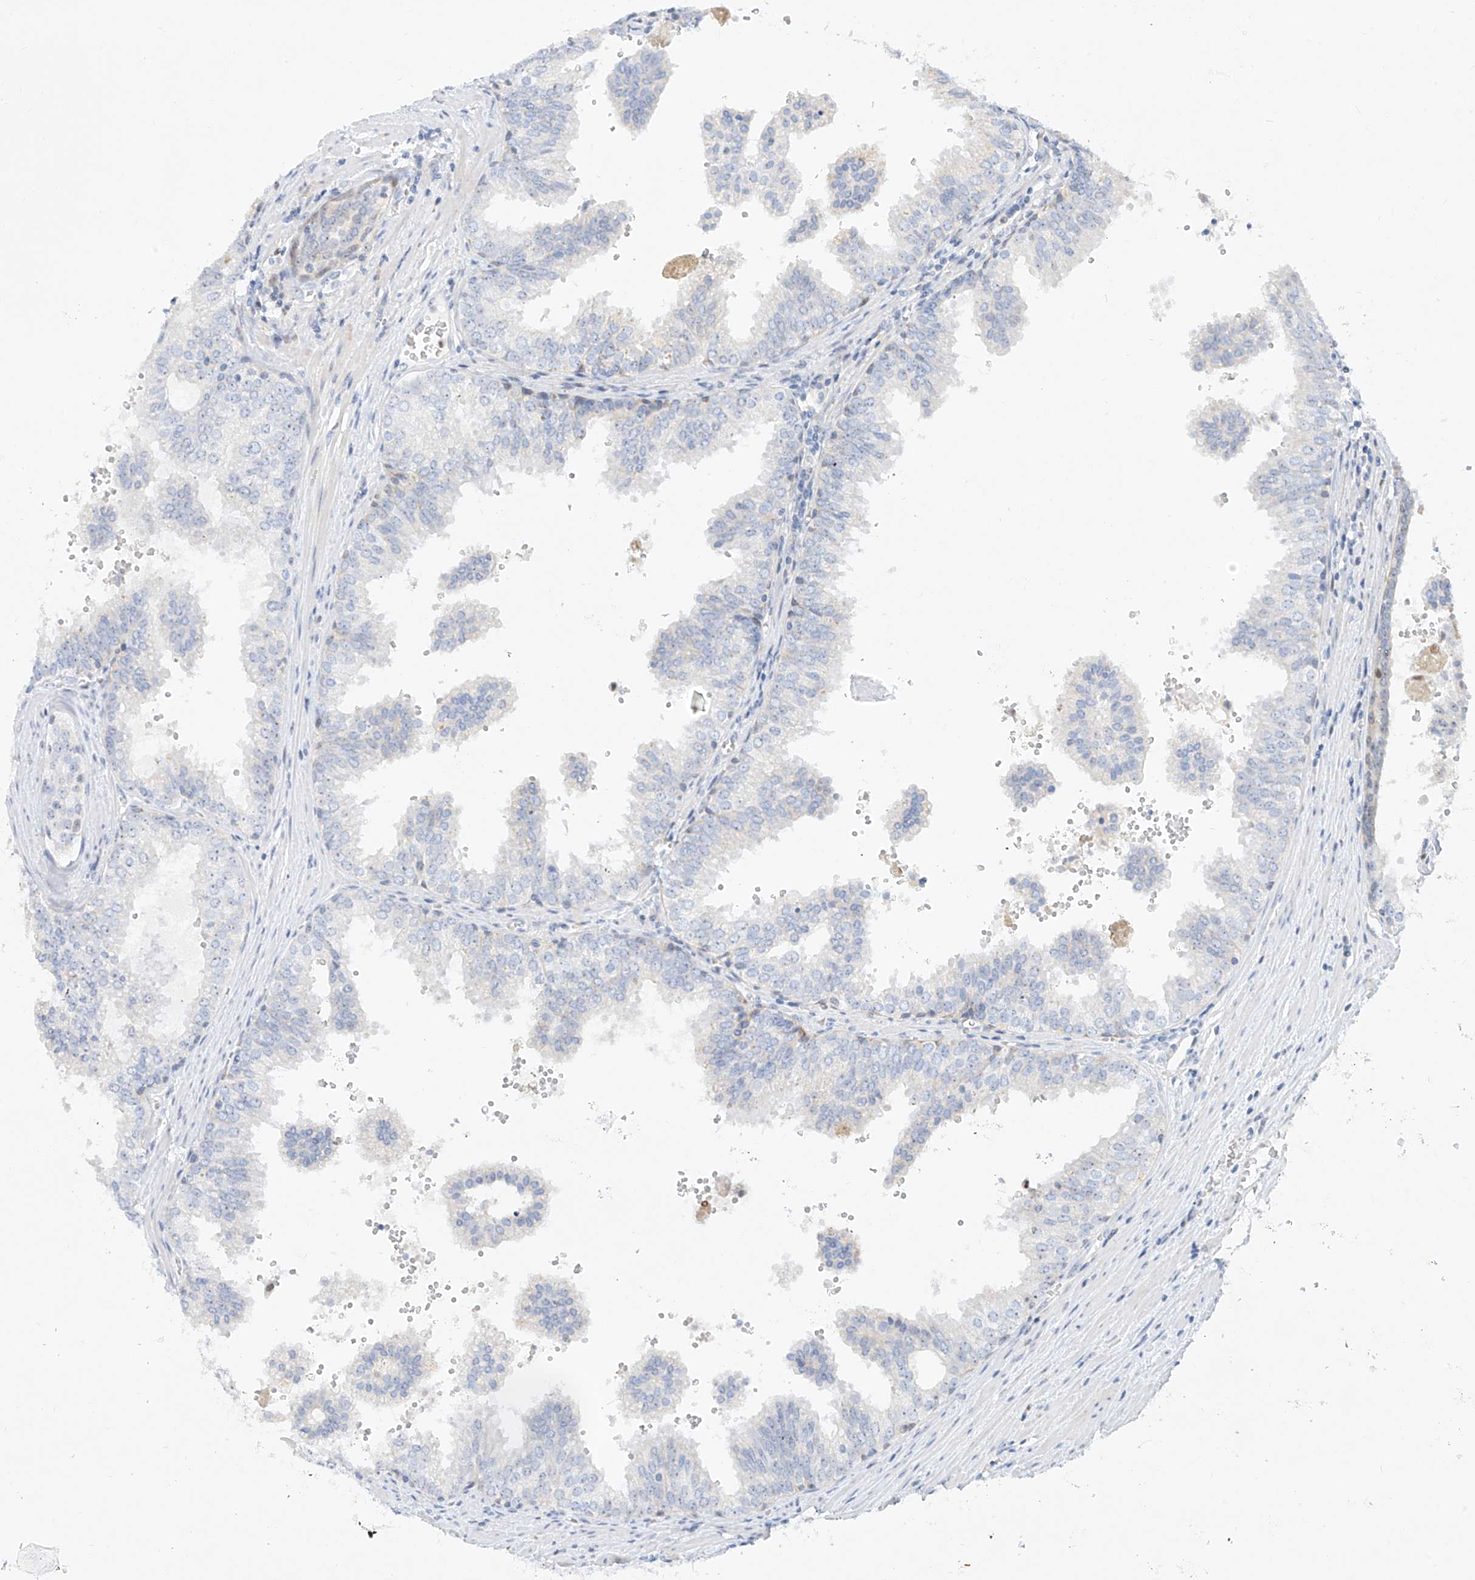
{"staining": {"intensity": "negative", "quantity": "none", "location": "none"}, "tissue": "prostate cancer", "cell_type": "Tumor cells", "image_type": "cancer", "snomed": [{"axis": "morphology", "description": "Adenocarcinoma, High grade"}, {"axis": "topography", "description": "Prostate"}], "caption": "The image demonstrates no staining of tumor cells in prostate cancer (adenocarcinoma (high-grade)).", "gene": "SNU13", "patient": {"sex": "male", "age": 68}}